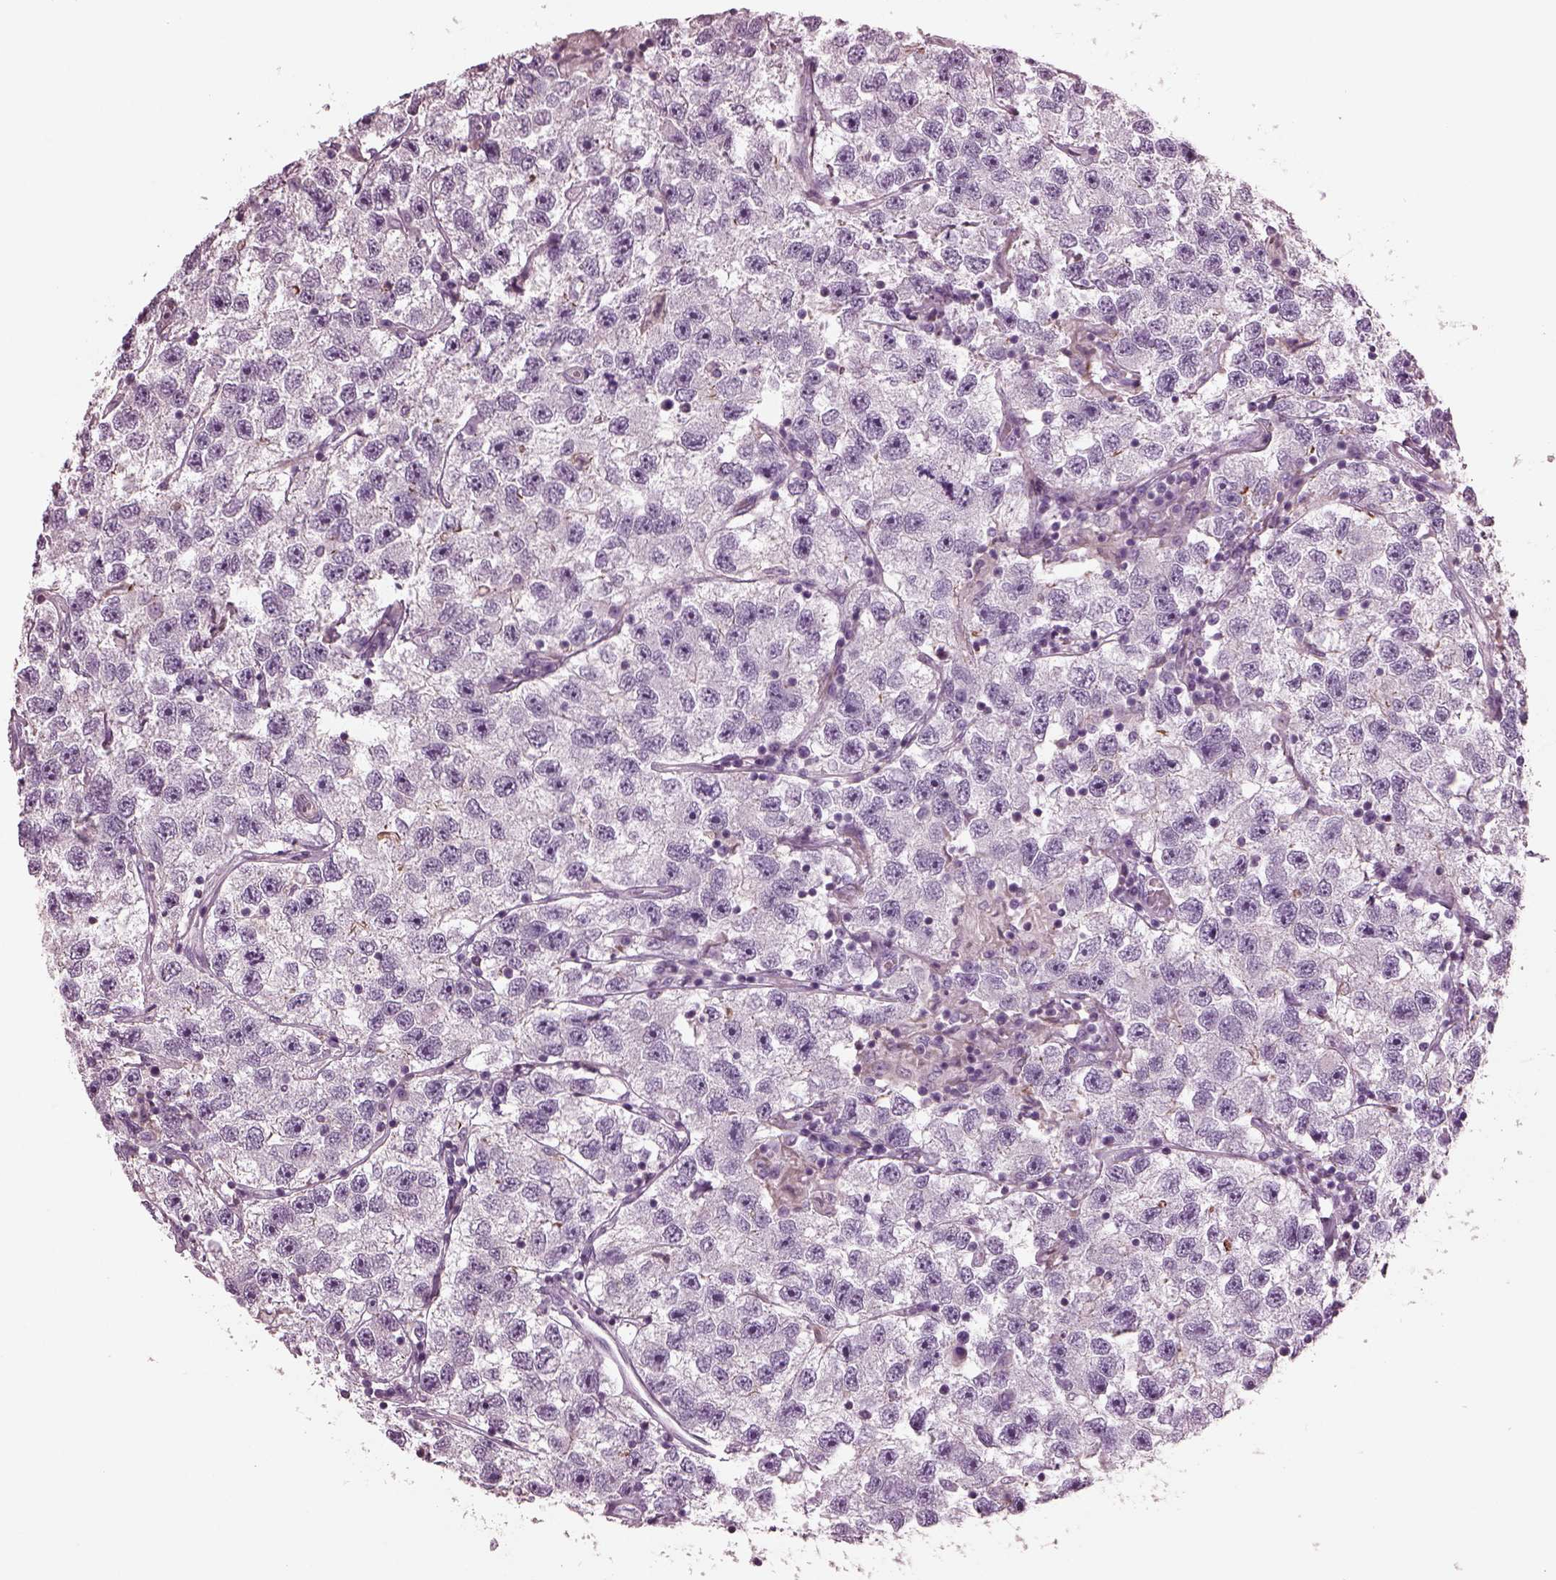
{"staining": {"intensity": "negative", "quantity": "none", "location": "none"}, "tissue": "testis cancer", "cell_type": "Tumor cells", "image_type": "cancer", "snomed": [{"axis": "morphology", "description": "Seminoma, NOS"}, {"axis": "topography", "description": "Testis"}], "caption": "A photomicrograph of human testis cancer (seminoma) is negative for staining in tumor cells.", "gene": "GDF11", "patient": {"sex": "male", "age": 26}}